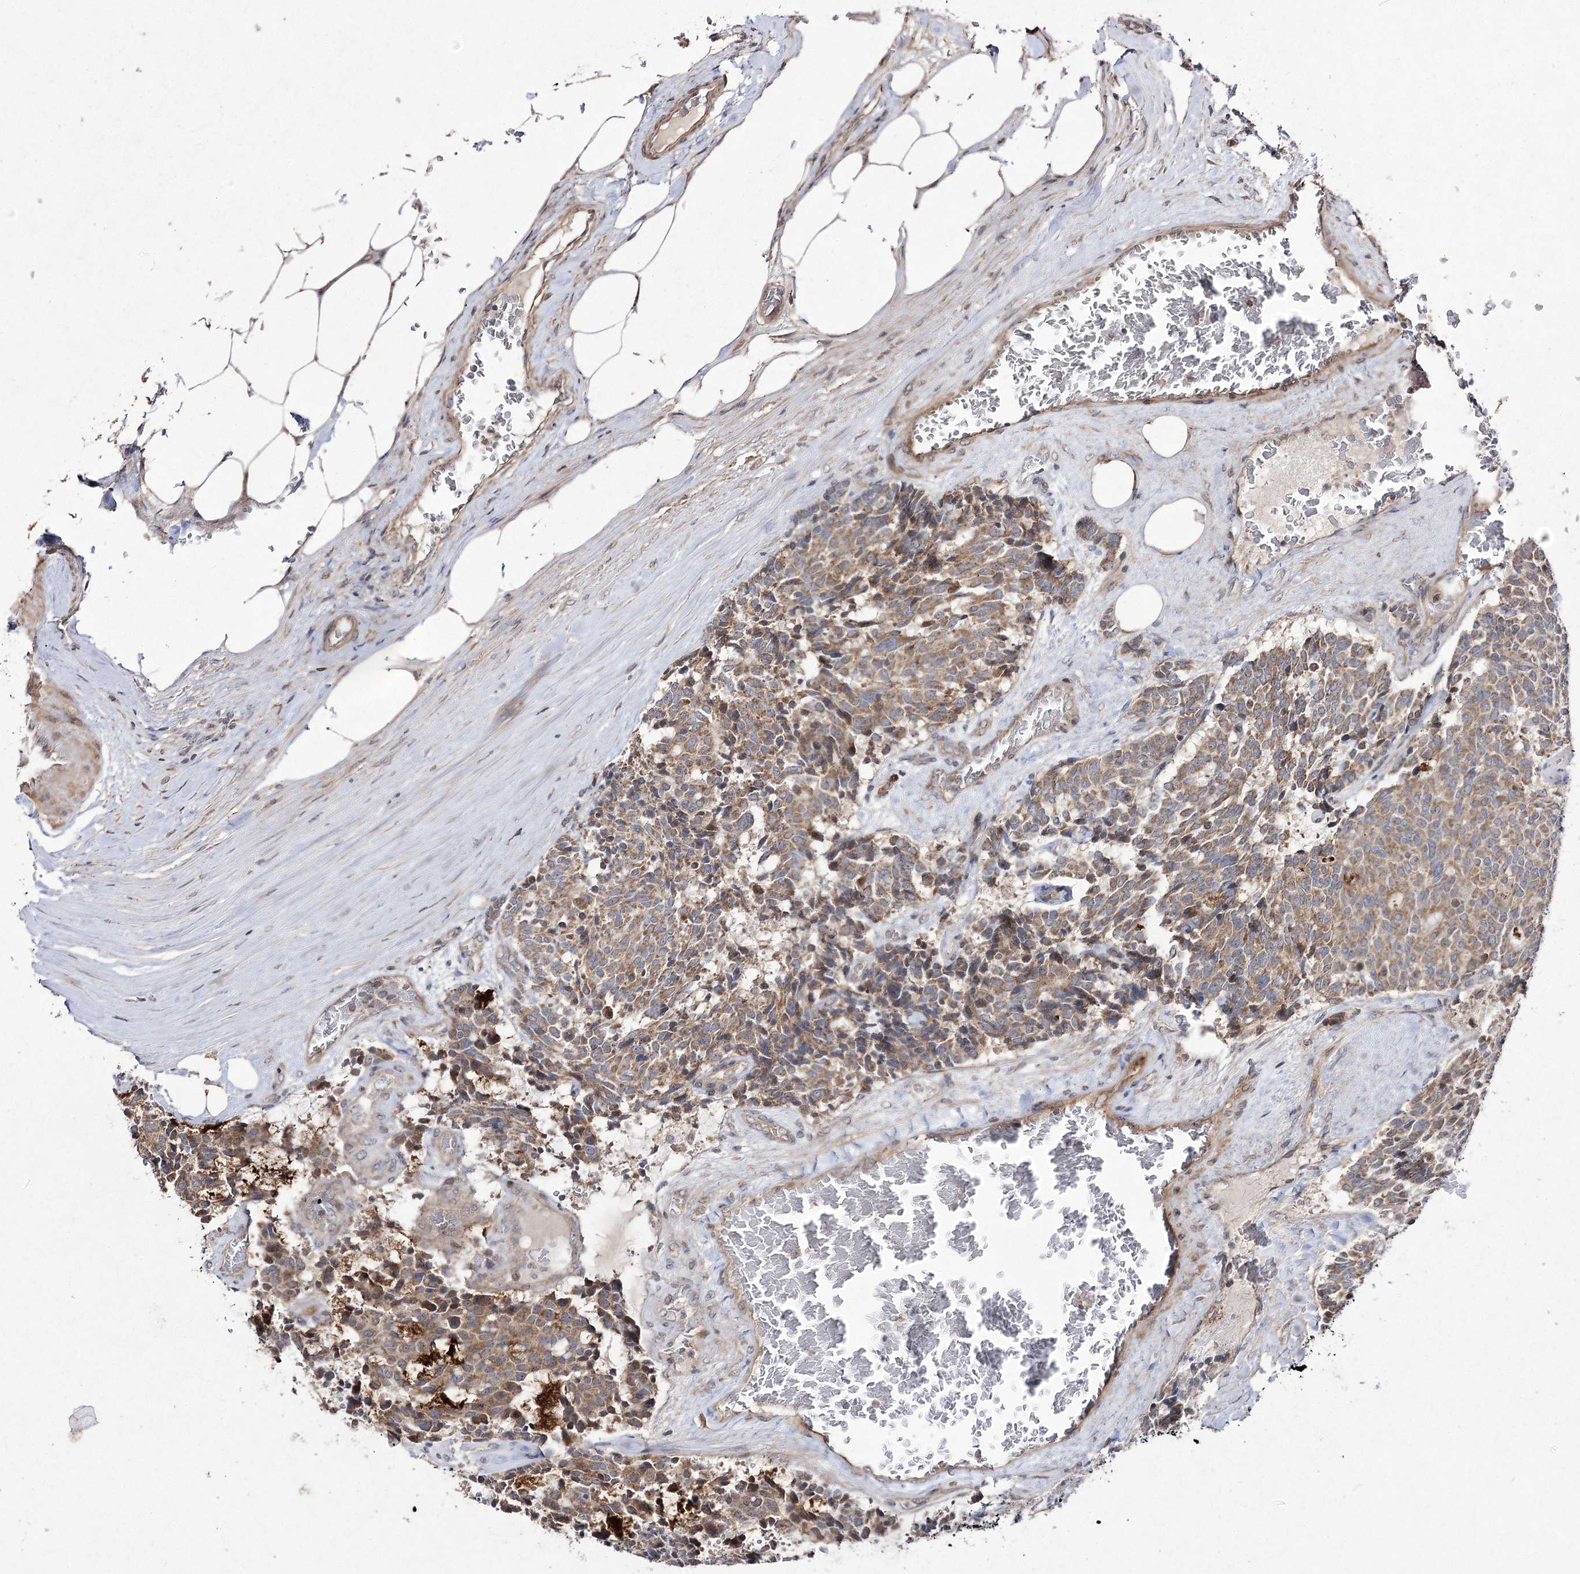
{"staining": {"intensity": "moderate", "quantity": ">75%", "location": "cytoplasmic/membranous"}, "tissue": "carcinoid", "cell_type": "Tumor cells", "image_type": "cancer", "snomed": [{"axis": "morphology", "description": "Carcinoid, malignant, NOS"}, {"axis": "topography", "description": "Pancreas"}], "caption": "An image of malignant carcinoid stained for a protein displays moderate cytoplasmic/membranous brown staining in tumor cells.", "gene": "FANCL", "patient": {"sex": "female", "age": 54}}